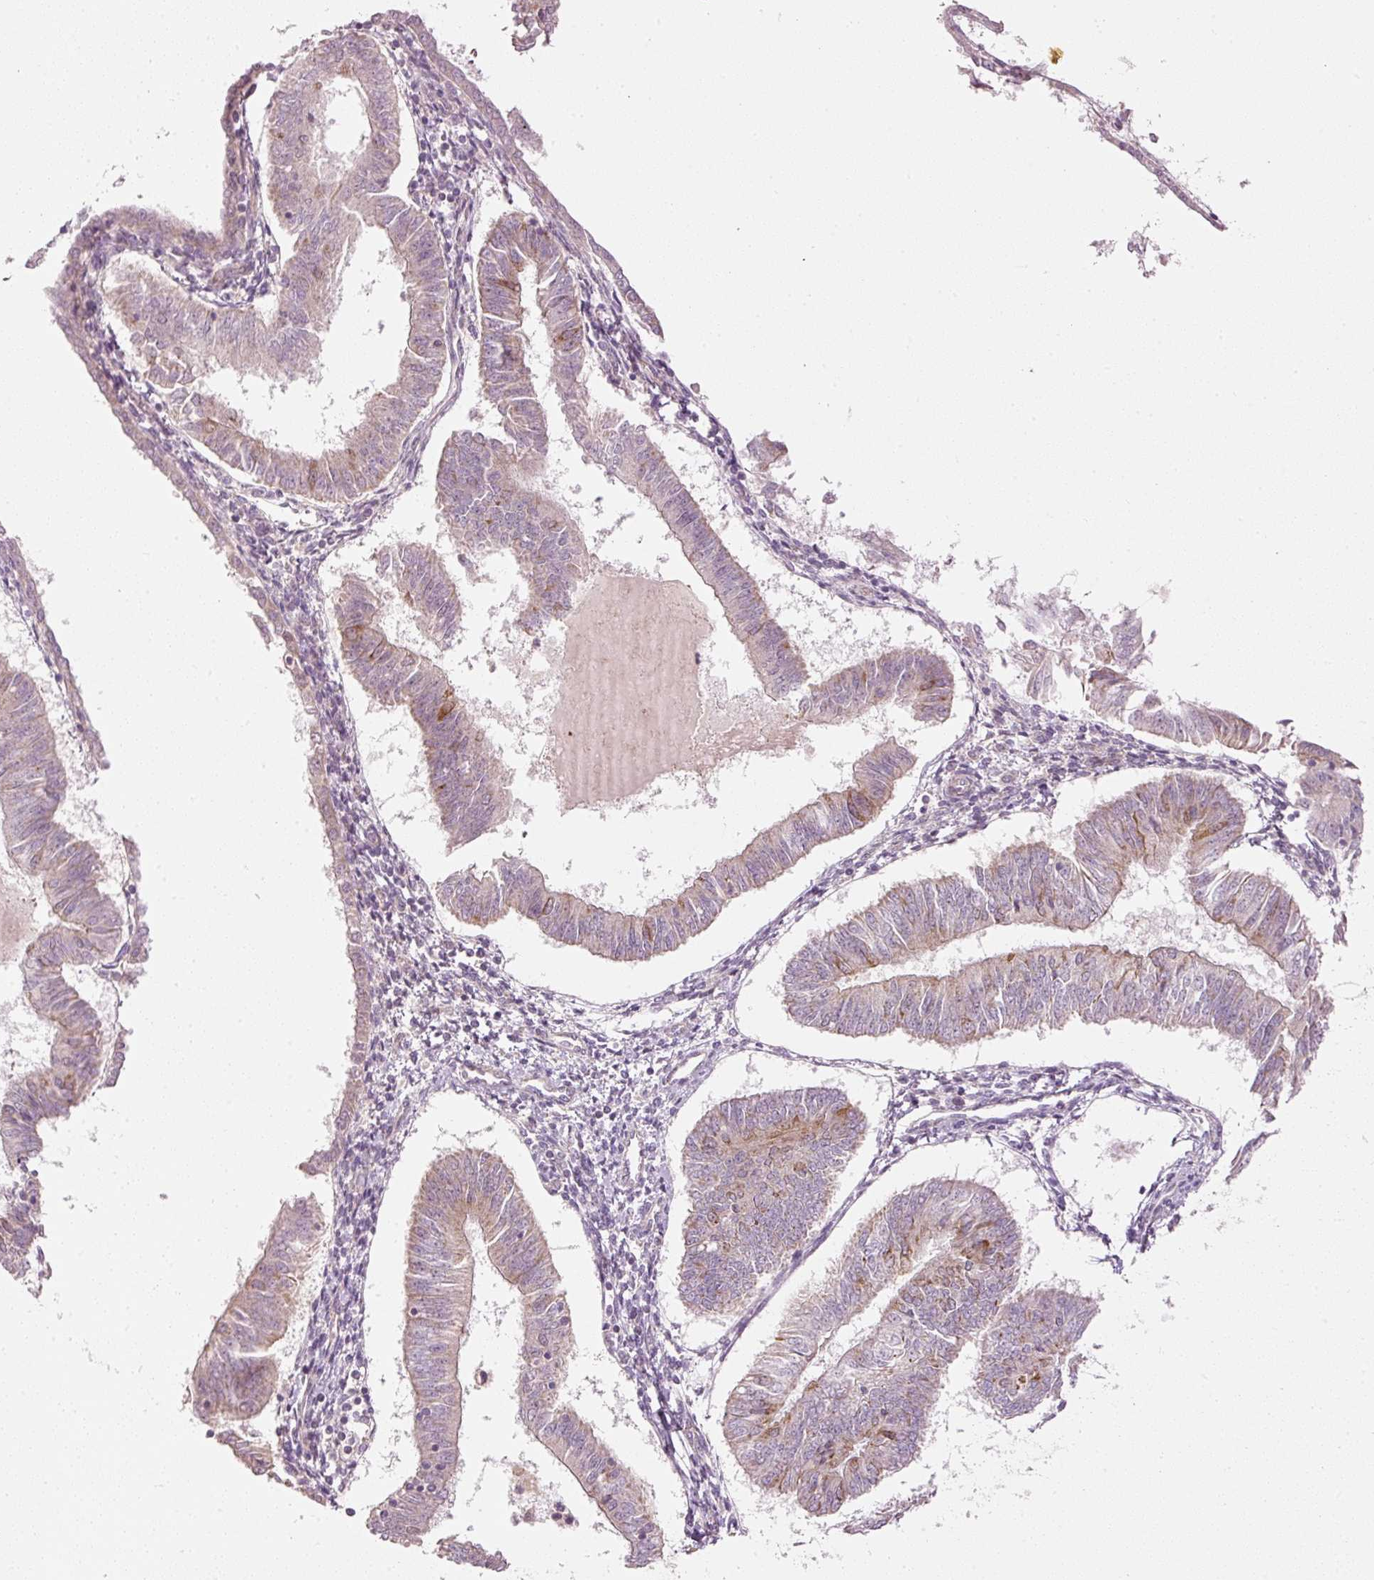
{"staining": {"intensity": "weak", "quantity": "<25%", "location": "cytoplasmic/membranous"}, "tissue": "endometrial cancer", "cell_type": "Tumor cells", "image_type": "cancer", "snomed": [{"axis": "morphology", "description": "Adenocarcinoma, NOS"}, {"axis": "topography", "description": "Endometrium"}], "caption": "The photomicrograph reveals no staining of tumor cells in adenocarcinoma (endometrial).", "gene": "CDC20B", "patient": {"sex": "female", "age": 58}}